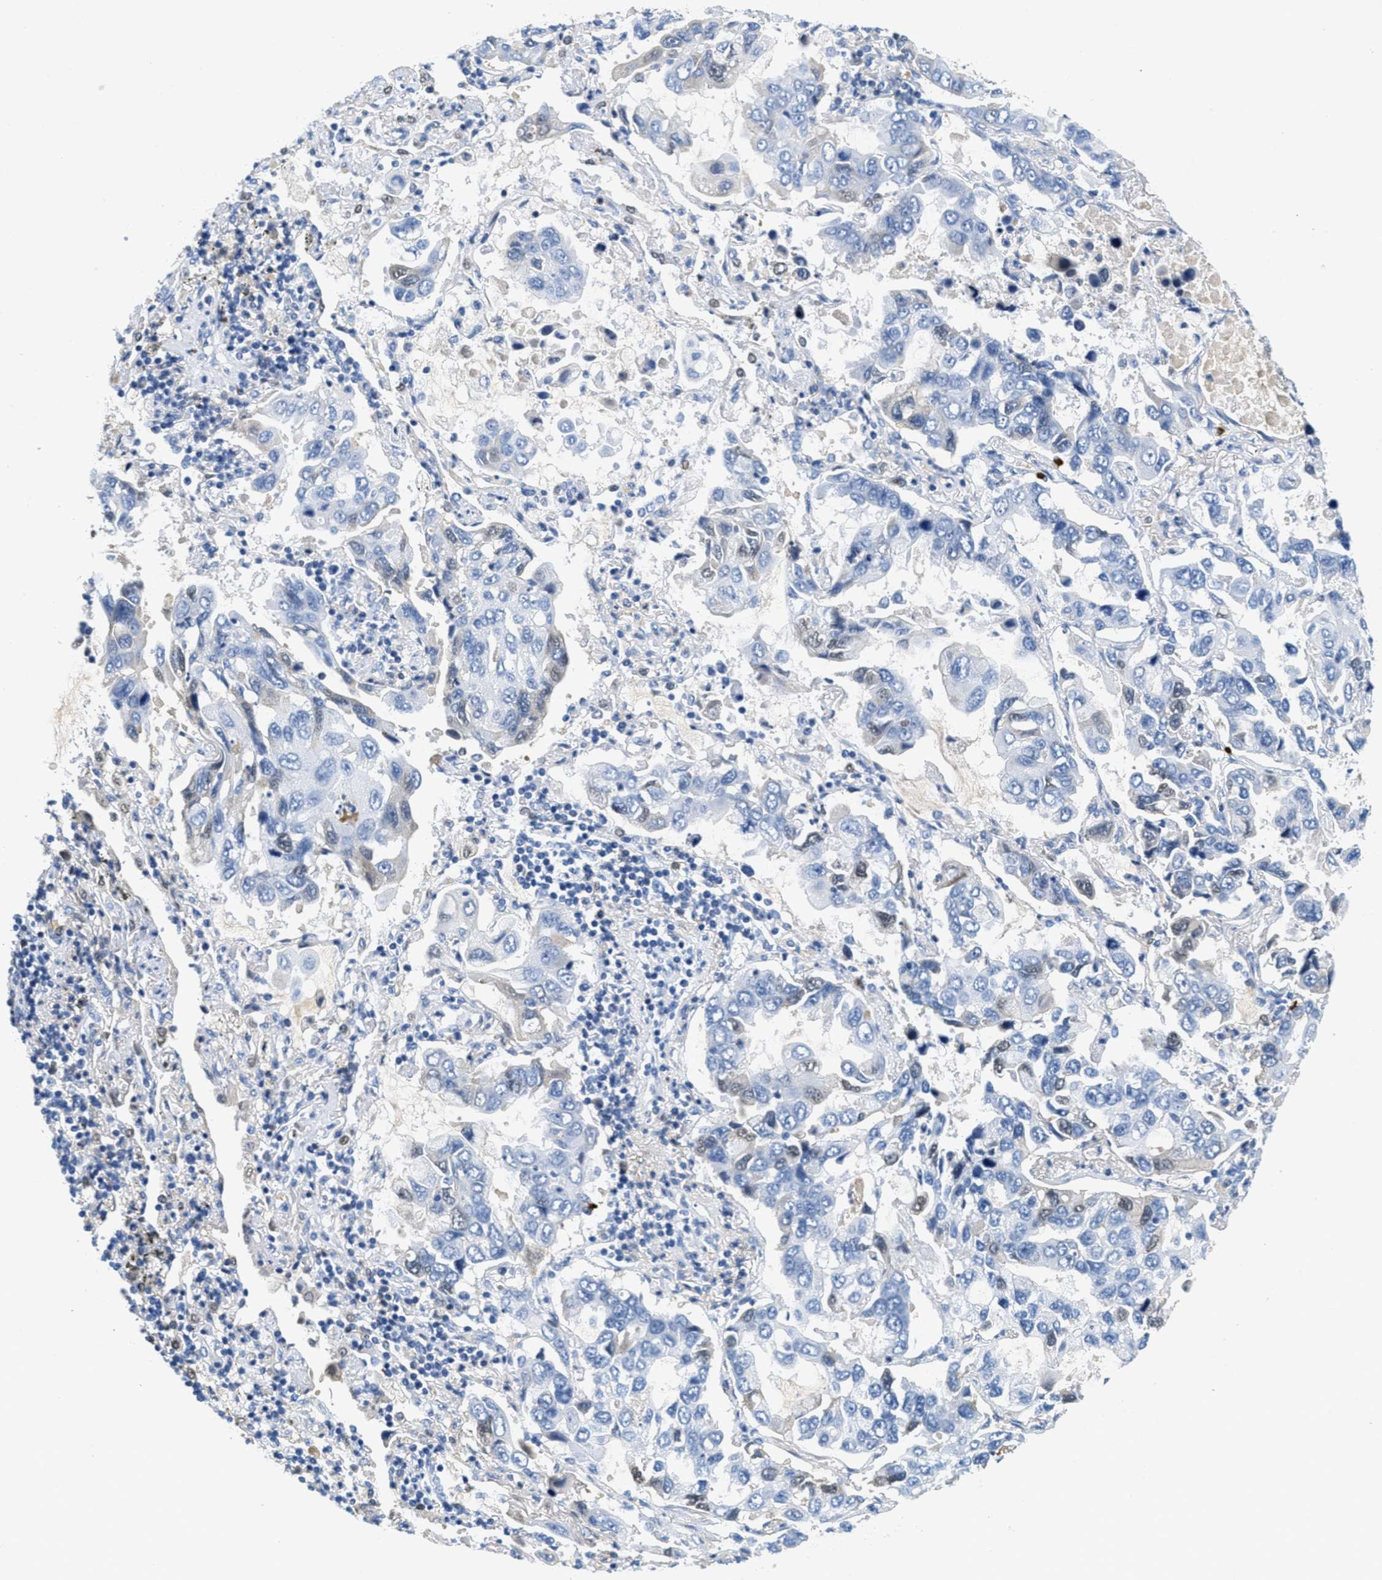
{"staining": {"intensity": "negative", "quantity": "none", "location": "none"}, "tissue": "lung cancer", "cell_type": "Tumor cells", "image_type": "cancer", "snomed": [{"axis": "morphology", "description": "Adenocarcinoma, NOS"}, {"axis": "topography", "description": "Lung"}], "caption": "IHC photomicrograph of neoplastic tissue: lung cancer stained with DAB (3,3'-diaminobenzidine) displays no significant protein expression in tumor cells.", "gene": "SERPINA1", "patient": {"sex": "male", "age": 64}}